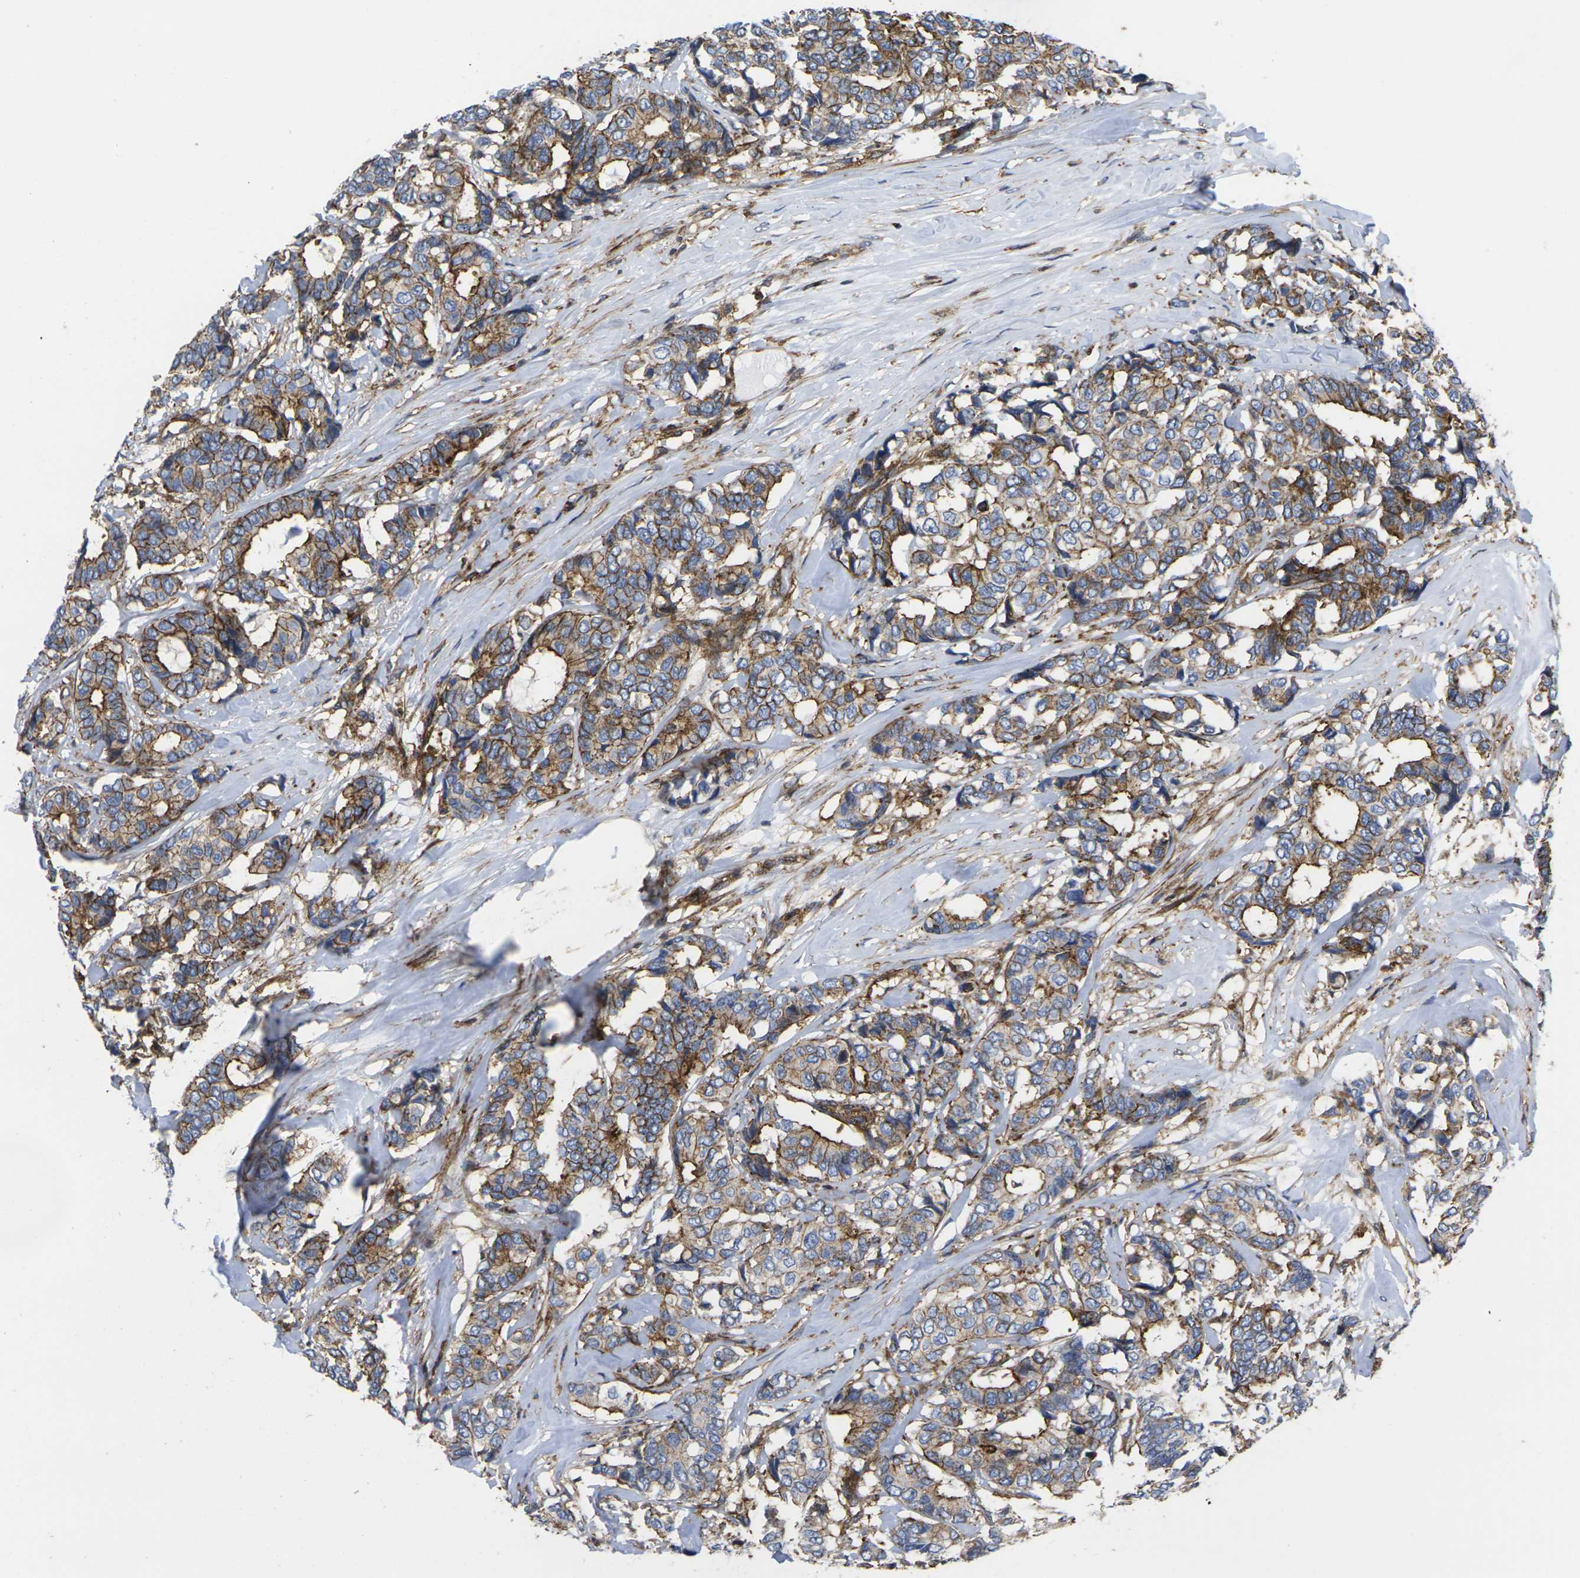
{"staining": {"intensity": "moderate", "quantity": ">75%", "location": "cytoplasmic/membranous"}, "tissue": "breast cancer", "cell_type": "Tumor cells", "image_type": "cancer", "snomed": [{"axis": "morphology", "description": "Duct carcinoma"}, {"axis": "topography", "description": "Breast"}], "caption": "This is an image of IHC staining of breast infiltrating ductal carcinoma, which shows moderate staining in the cytoplasmic/membranous of tumor cells.", "gene": "IQGAP1", "patient": {"sex": "female", "age": 87}}